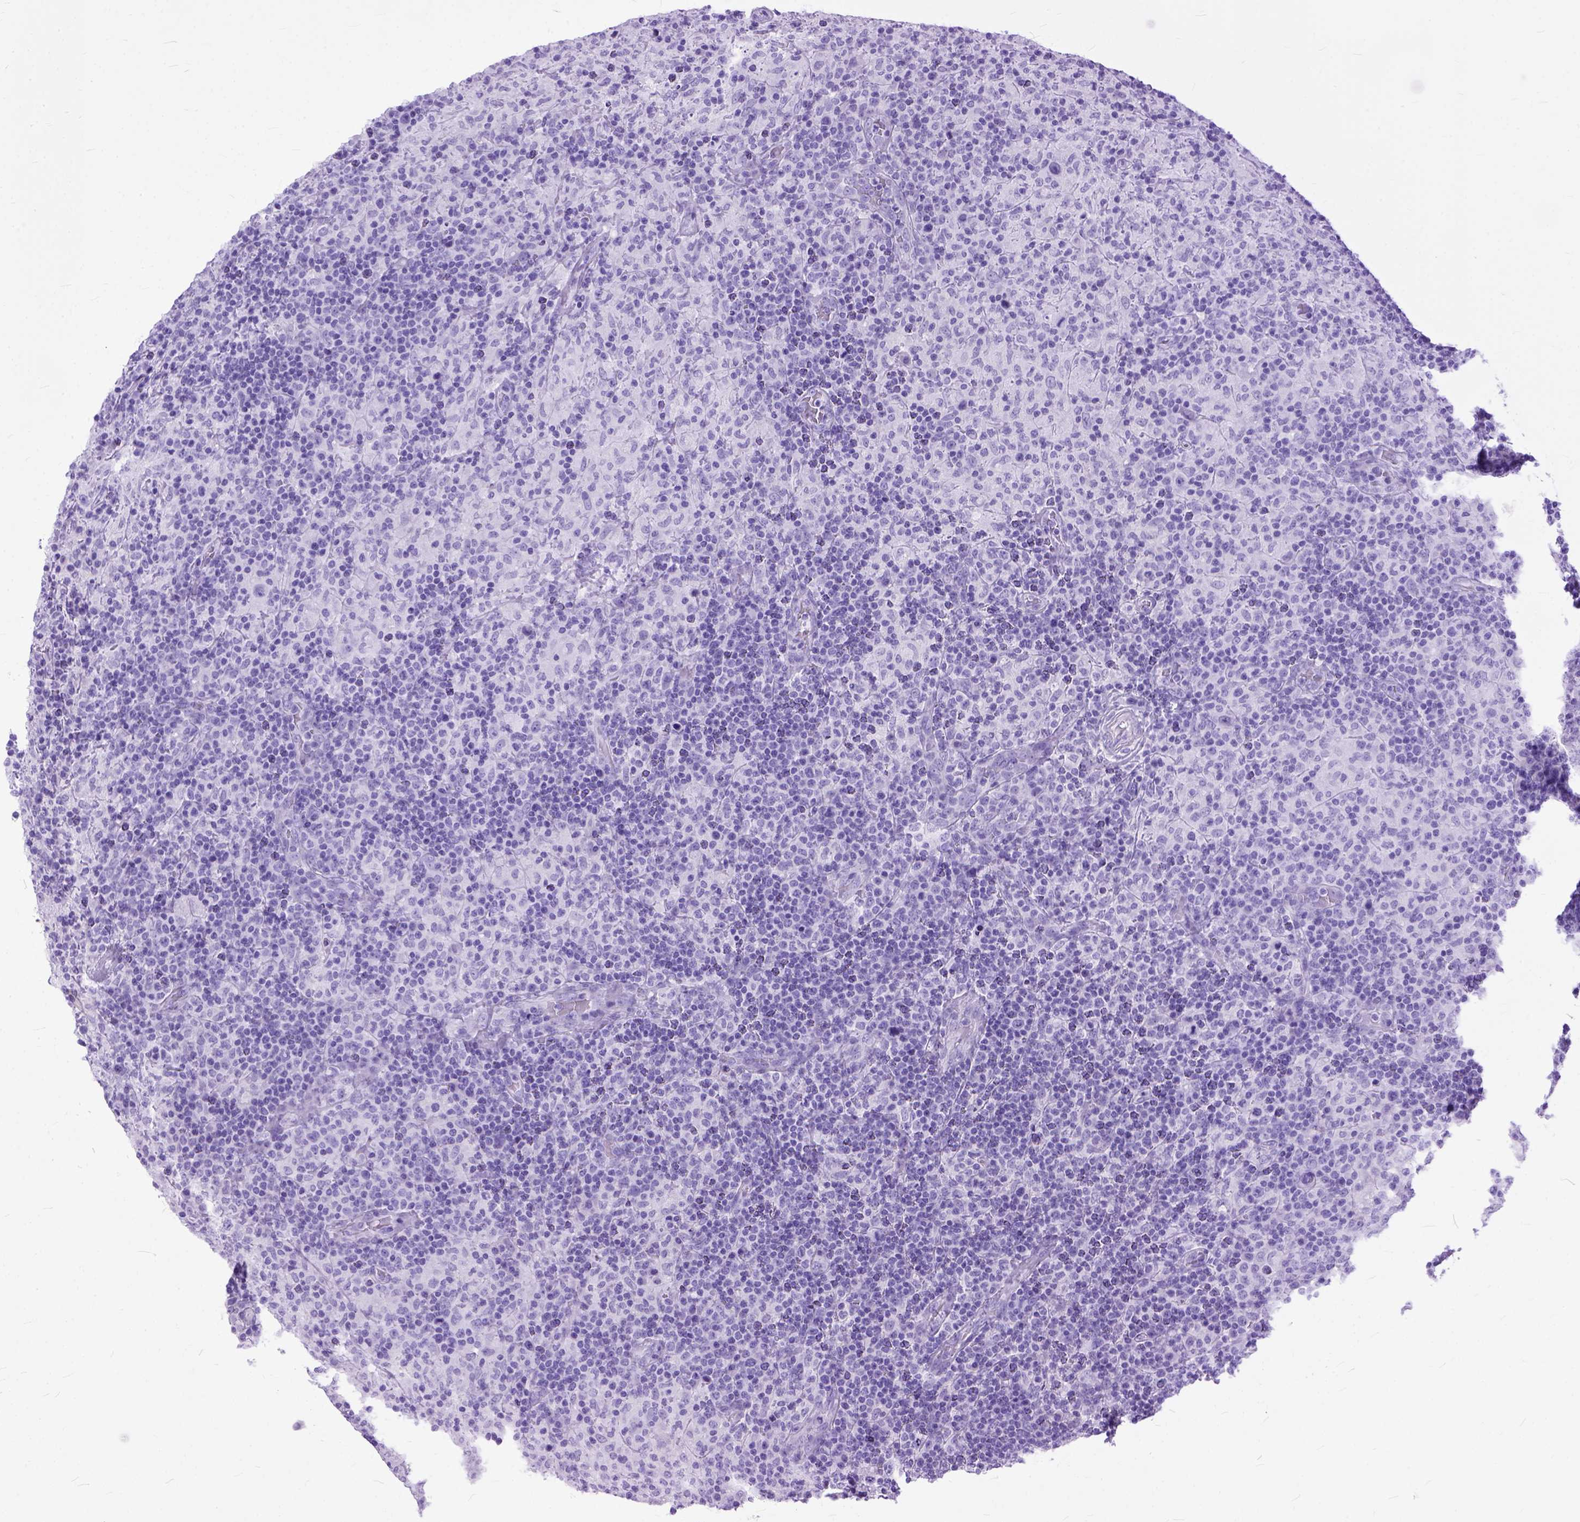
{"staining": {"intensity": "negative", "quantity": "none", "location": "none"}, "tissue": "lymphoma", "cell_type": "Tumor cells", "image_type": "cancer", "snomed": [{"axis": "morphology", "description": "Hodgkin's disease, NOS"}, {"axis": "topography", "description": "Lymph node"}], "caption": "High power microscopy photomicrograph of an IHC photomicrograph of Hodgkin's disease, revealing no significant expression in tumor cells.", "gene": "GNGT1", "patient": {"sex": "male", "age": 70}}